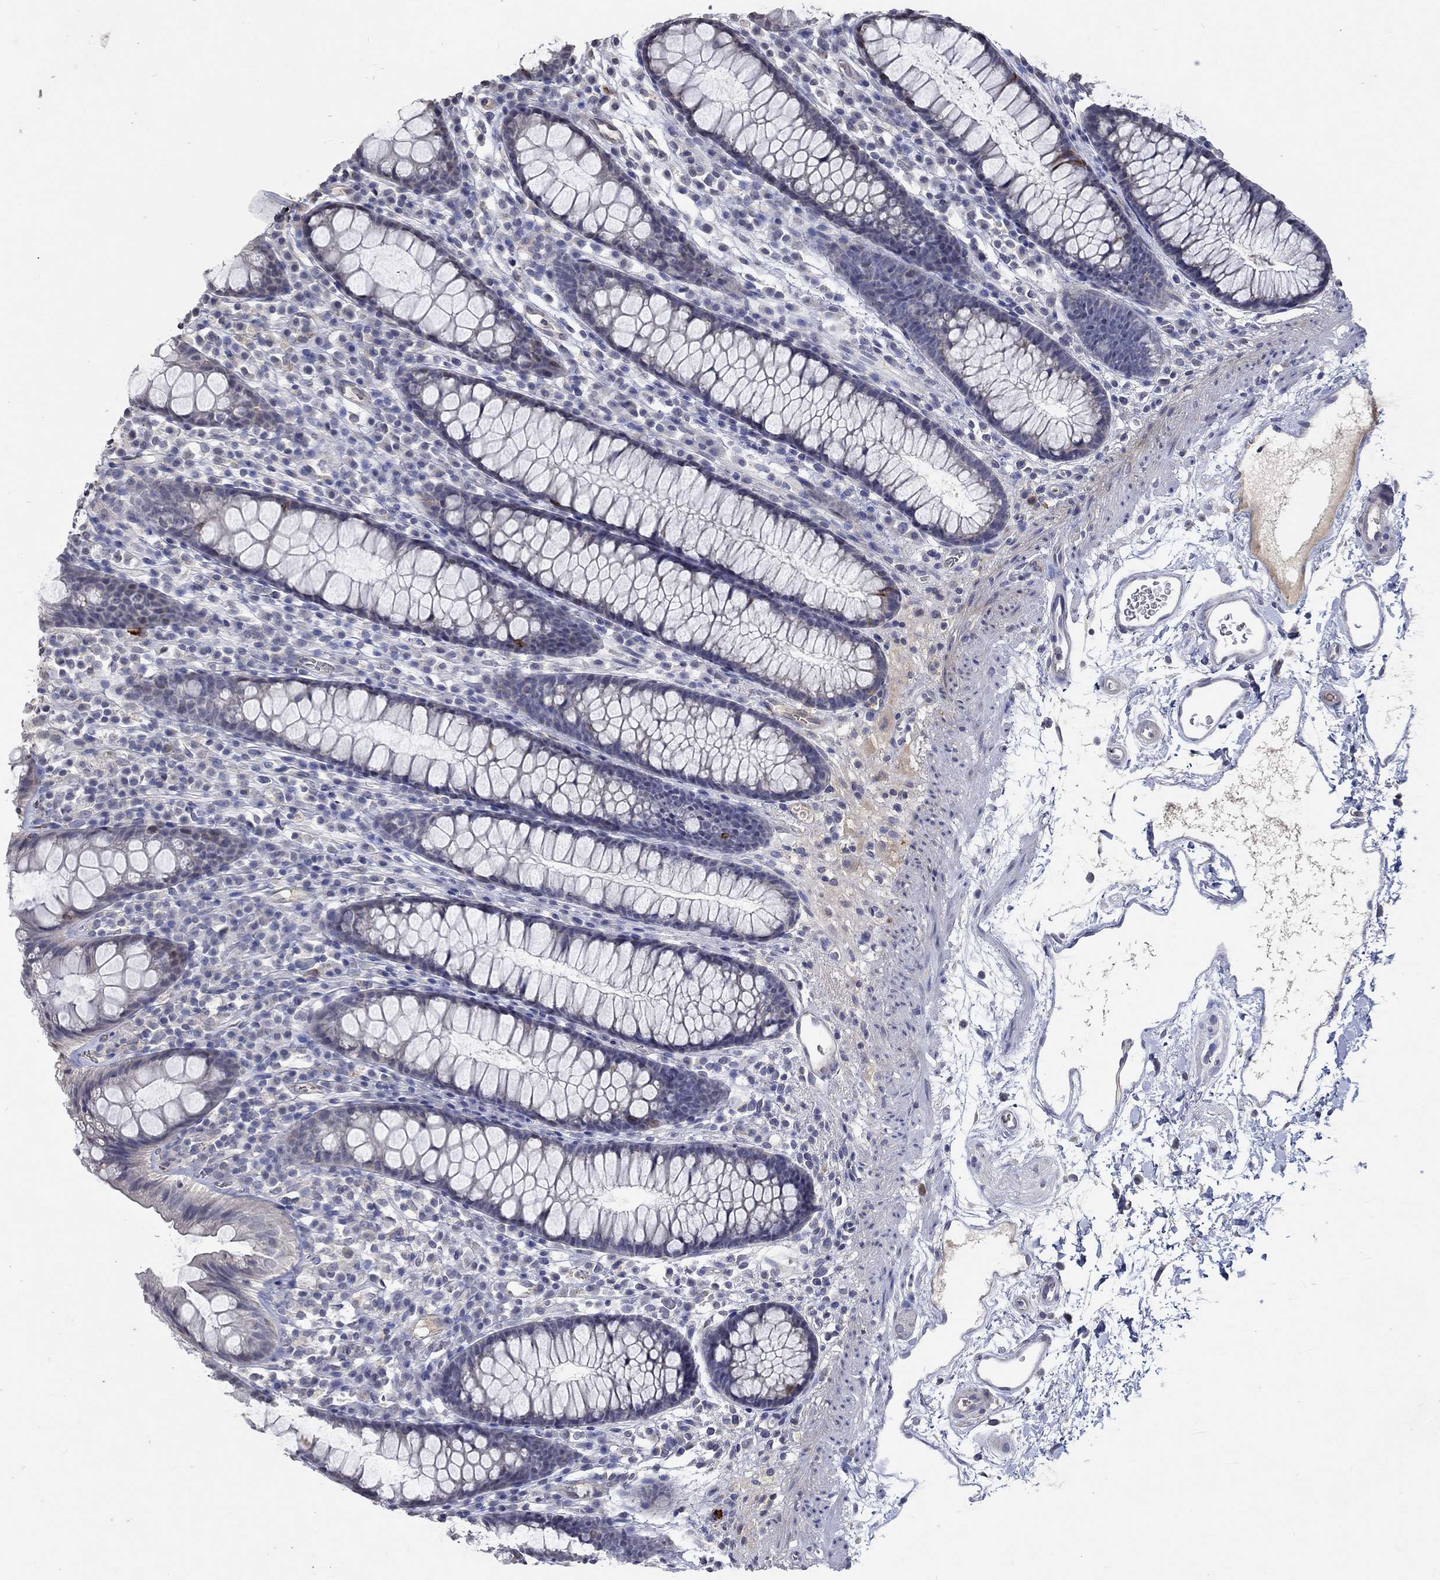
{"staining": {"intensity": "negative", "quantity": "none", "location": "none"}, "tissue": "colon", "cell_type": "Endothelial cells", "image_type": "normal", "snomed": [{"axis": "morphology", "description": "Normal tissue, NOS"}, {"axis": "topography", "description": "Colon"}], "caption": "Human colon stained for a protein using immunohistochemistry (IHC) exhibits no positivity in endothelial cells.", "gene": "TMEM169", "patient": {"sex": "male", "age": 76}}